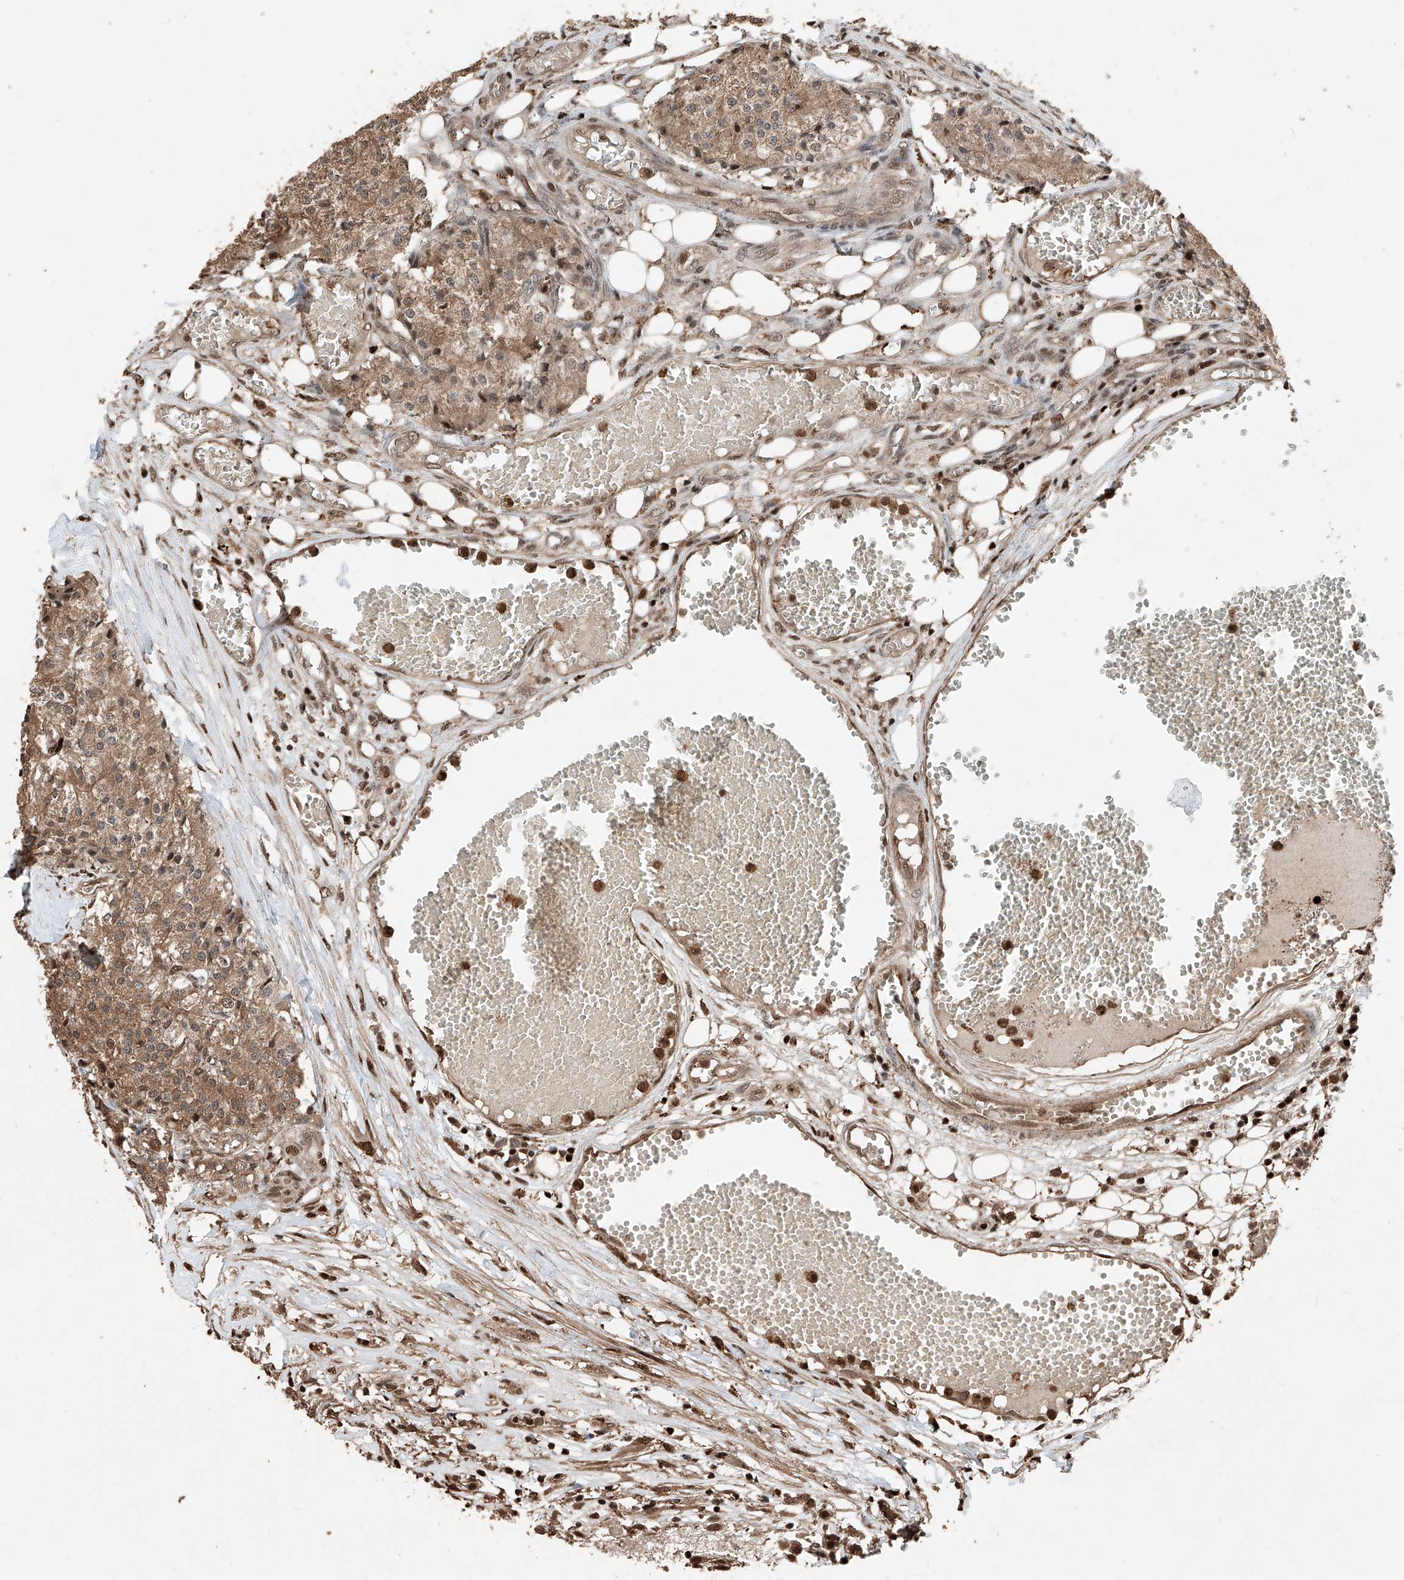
{"staining": {"intensity": "moderate", "quantity": ">75%", "location": "cytoplasmic/membranous"}, "tissue": "carcinoid", "cell_type": "Tumor cells", "image_type": "cancer", "snomed": [{"axis": "morphology", "description": "Carcinoid, malignant, NOS"}, {"axis": "topography", "description": "Colon"}], "caption": "Malignant carcinoid stained with immunohistochemistry (IHC) displays moderate cytoplasmic/membranous expression in approximately >75% of tumor cells.", "gene": "RMND1", "patient": {"sex": "female", "age": 52}}